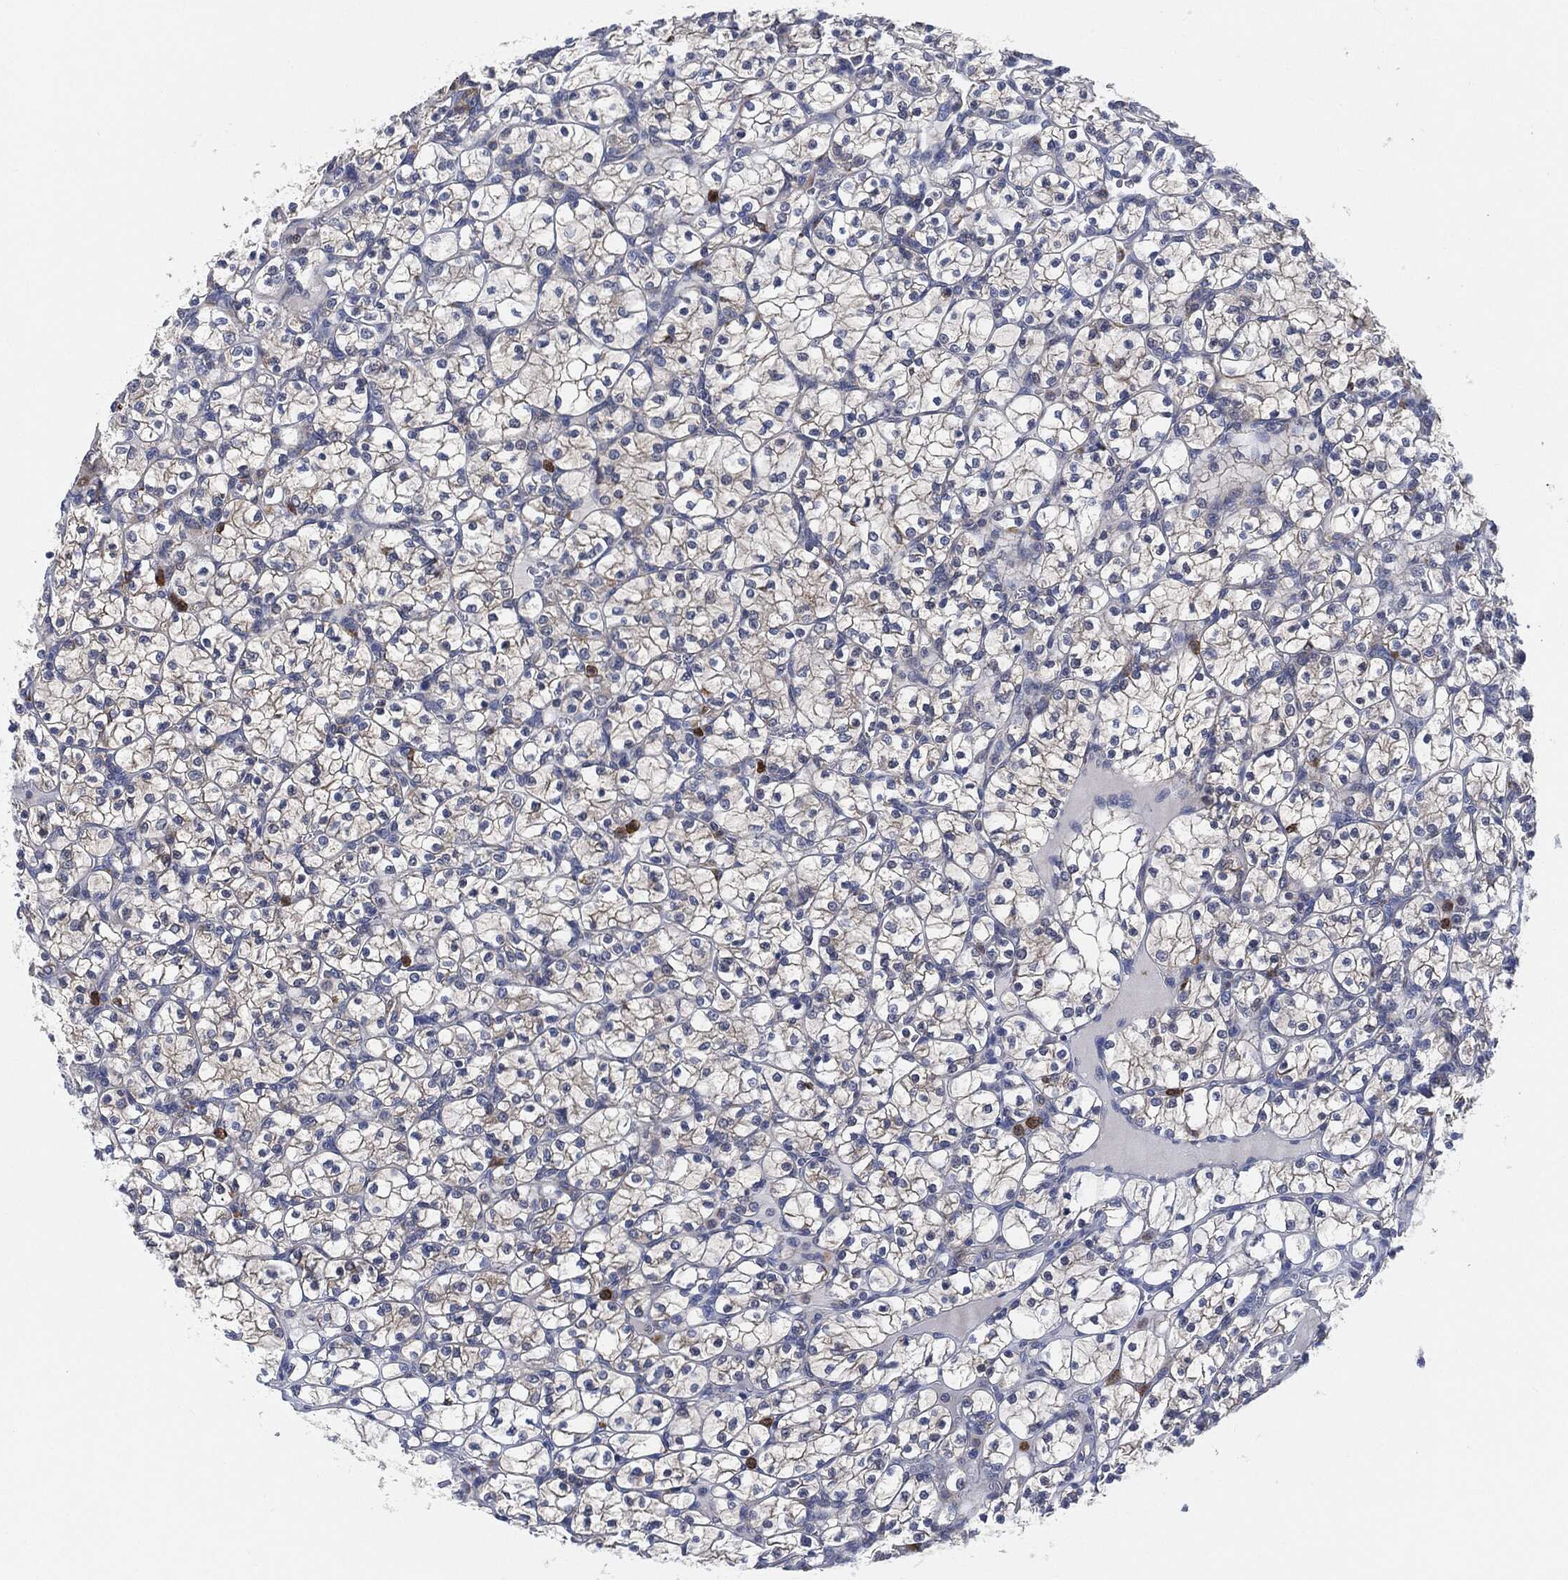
{"staining": {"intensity": "negative", "quantity": "none", "location": "none"}, "tissue": "renal cancer", "cell_type": "Tumor cells", "image_type": "cancer", "snomed": [{"axis": "morphology", "description": "Adenocarcinoma, NOS"}, {"axis": "topography", "description": "Kidney"}], "caption": "This is an immunohistochemistry (IHC) photomicrograph of human adenocarcinoma (renal). There is no expression in tumor cells.", "gene": "VSIG4", "patient": {"sex": "female", "age": 89}}